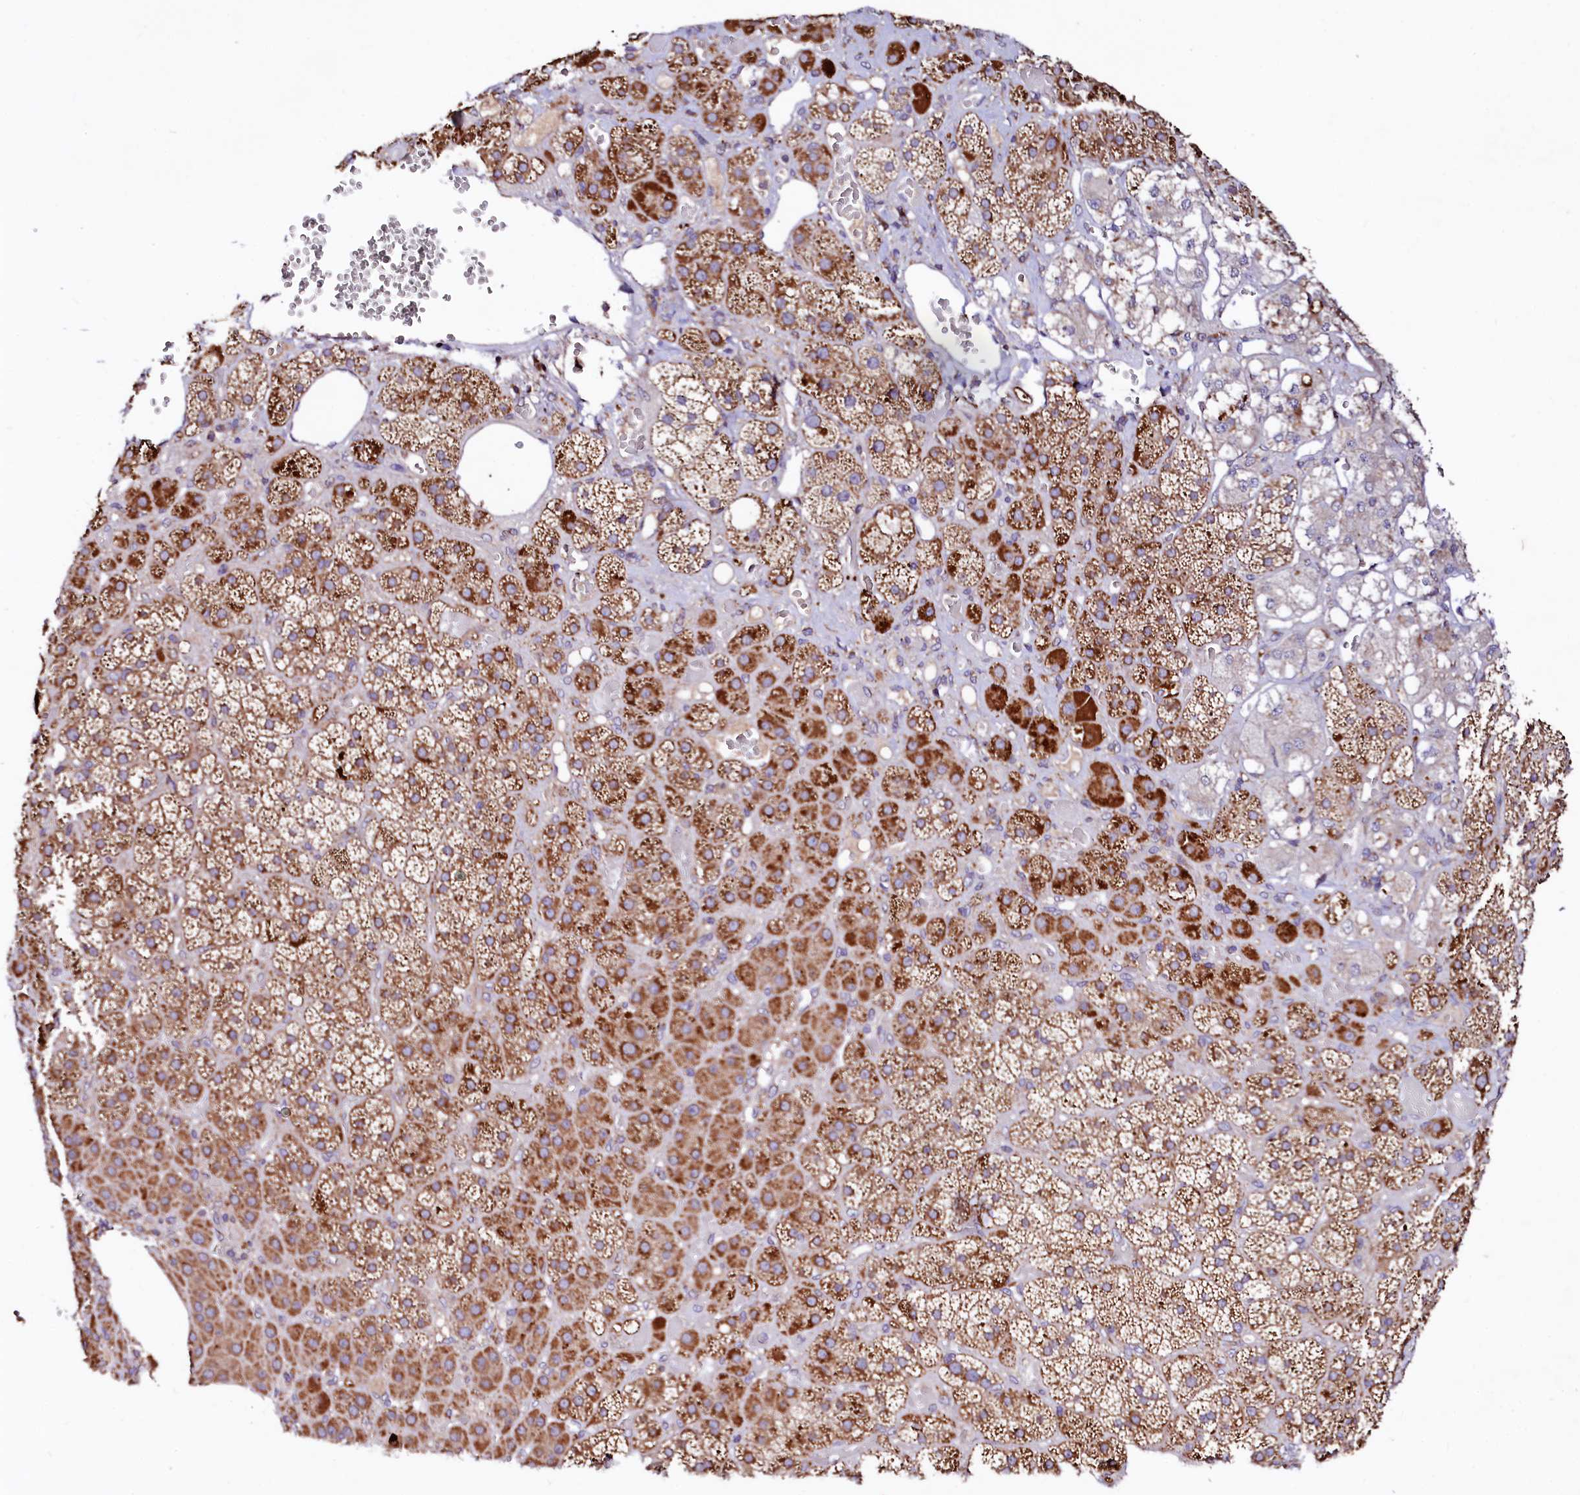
{"staining": {"intensity": "strong", "quantity": ">75%", "location": "cytoplasmic/membranous"}, "tissue": "adrenal gland", "cell_type": "Glandular cells", "image_type": "normal", "snomed": [{"axis": "morphology", "description": "Normal tissue, NOS"}, {"axis": "topography", "description": "Adrenal gland"}], "caption": "This is an image of IHC staining of unremarkable adrenal gland, which shows strong positivity in the cytoplasmic/membranous of glandular cells.", "gene": "ST3GAL1", "patient": {"sex": "male", "age": 57}}